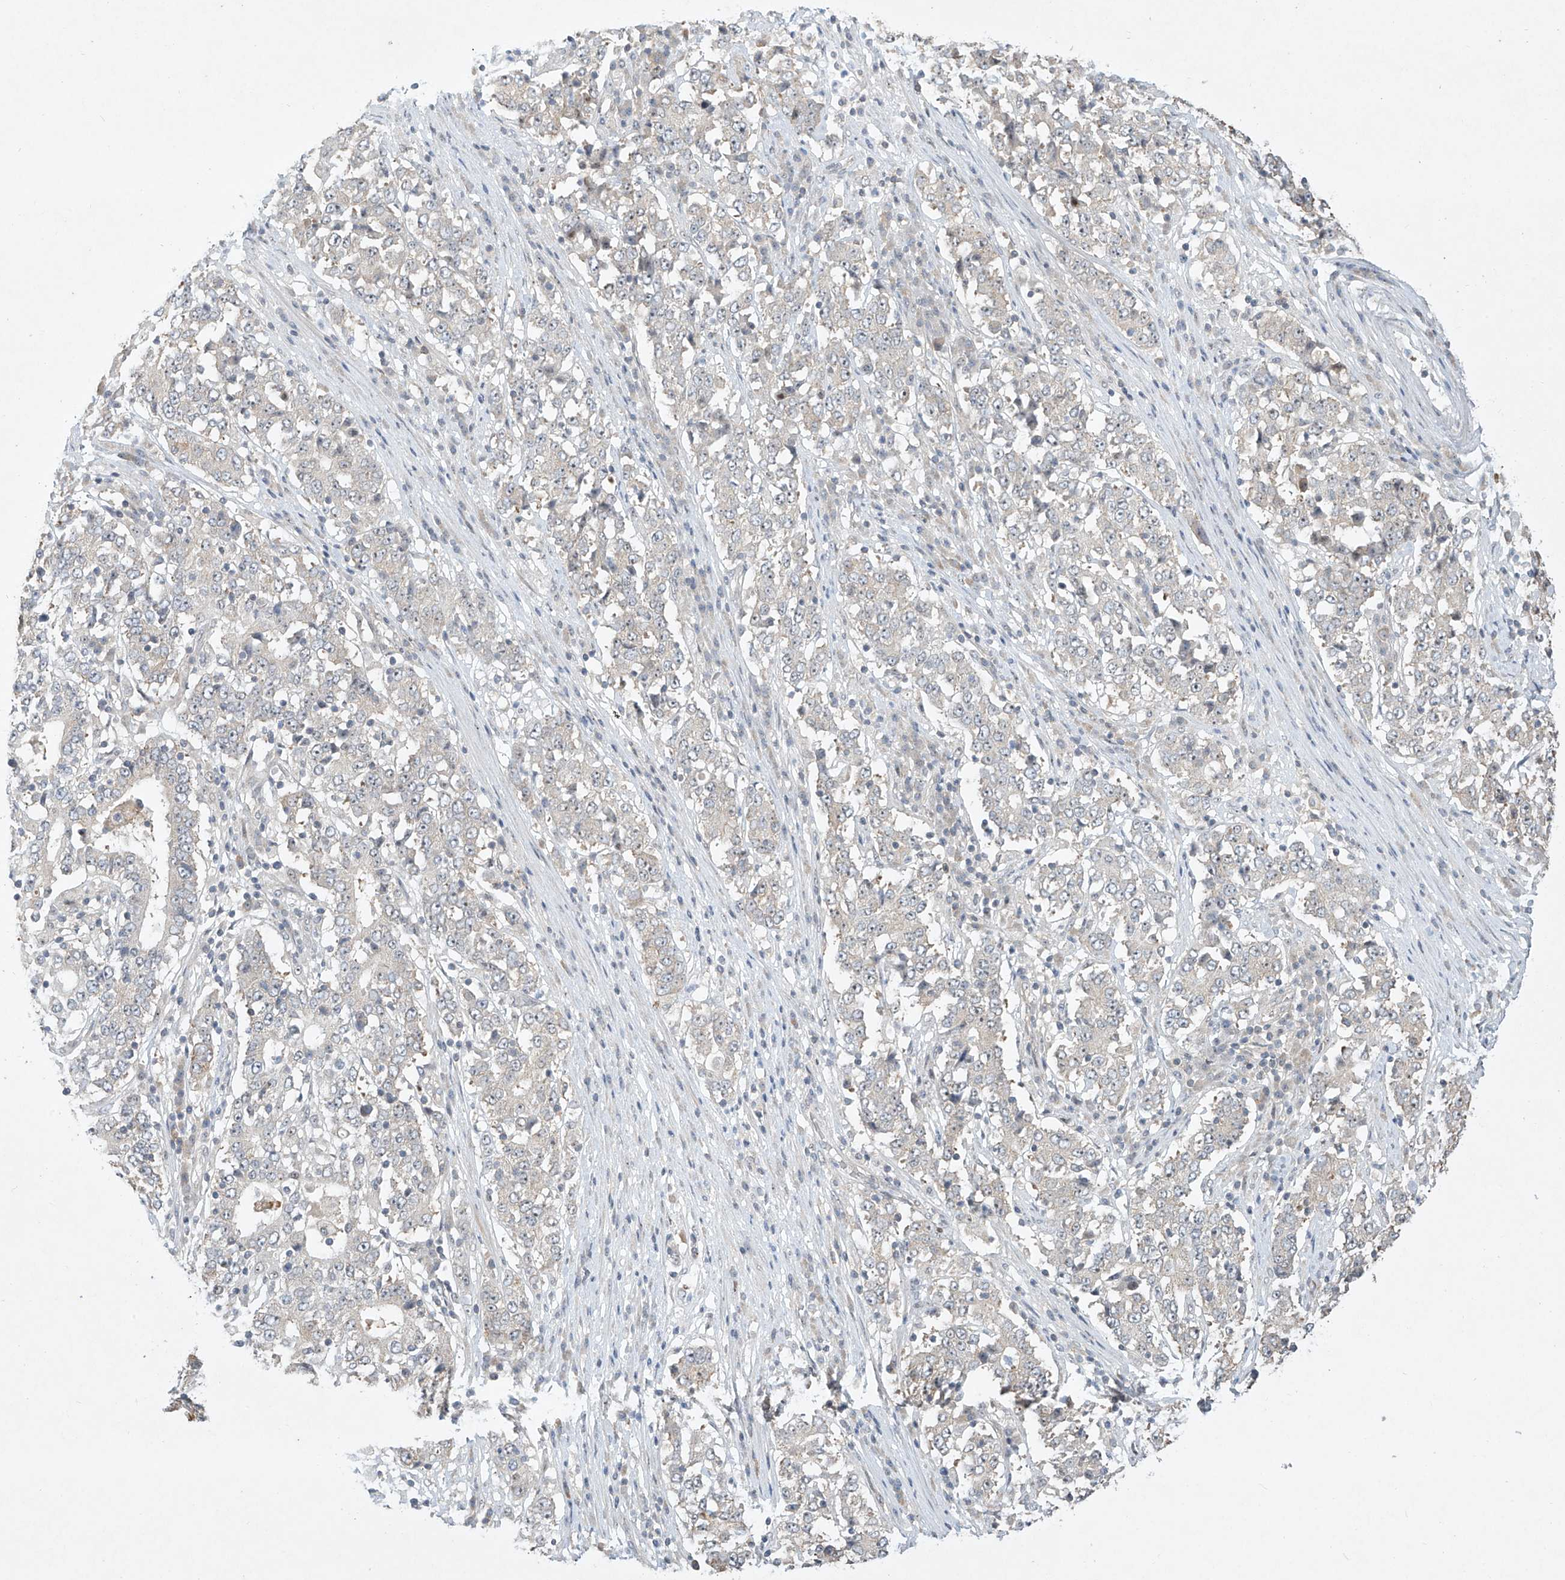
{"staining": {"intensity": "negative", "quantity": "none", "location": "none"}, "tissue": "stomach cancer", "cell_type": "Tumor cells", "image_type": "cancer", "snomed": [{"axis": "morphology", "description": "Adenocarcinoma, NOS"}, {"axis": "topography", "description": "Stomach"}], "caption": "IHC micrograph of human stomach cancer stained for a protein (brown), which exhibits no positivity in tumor cells.", "gene": "TASP1", "patient": {"sex": "male", "age": 59}}